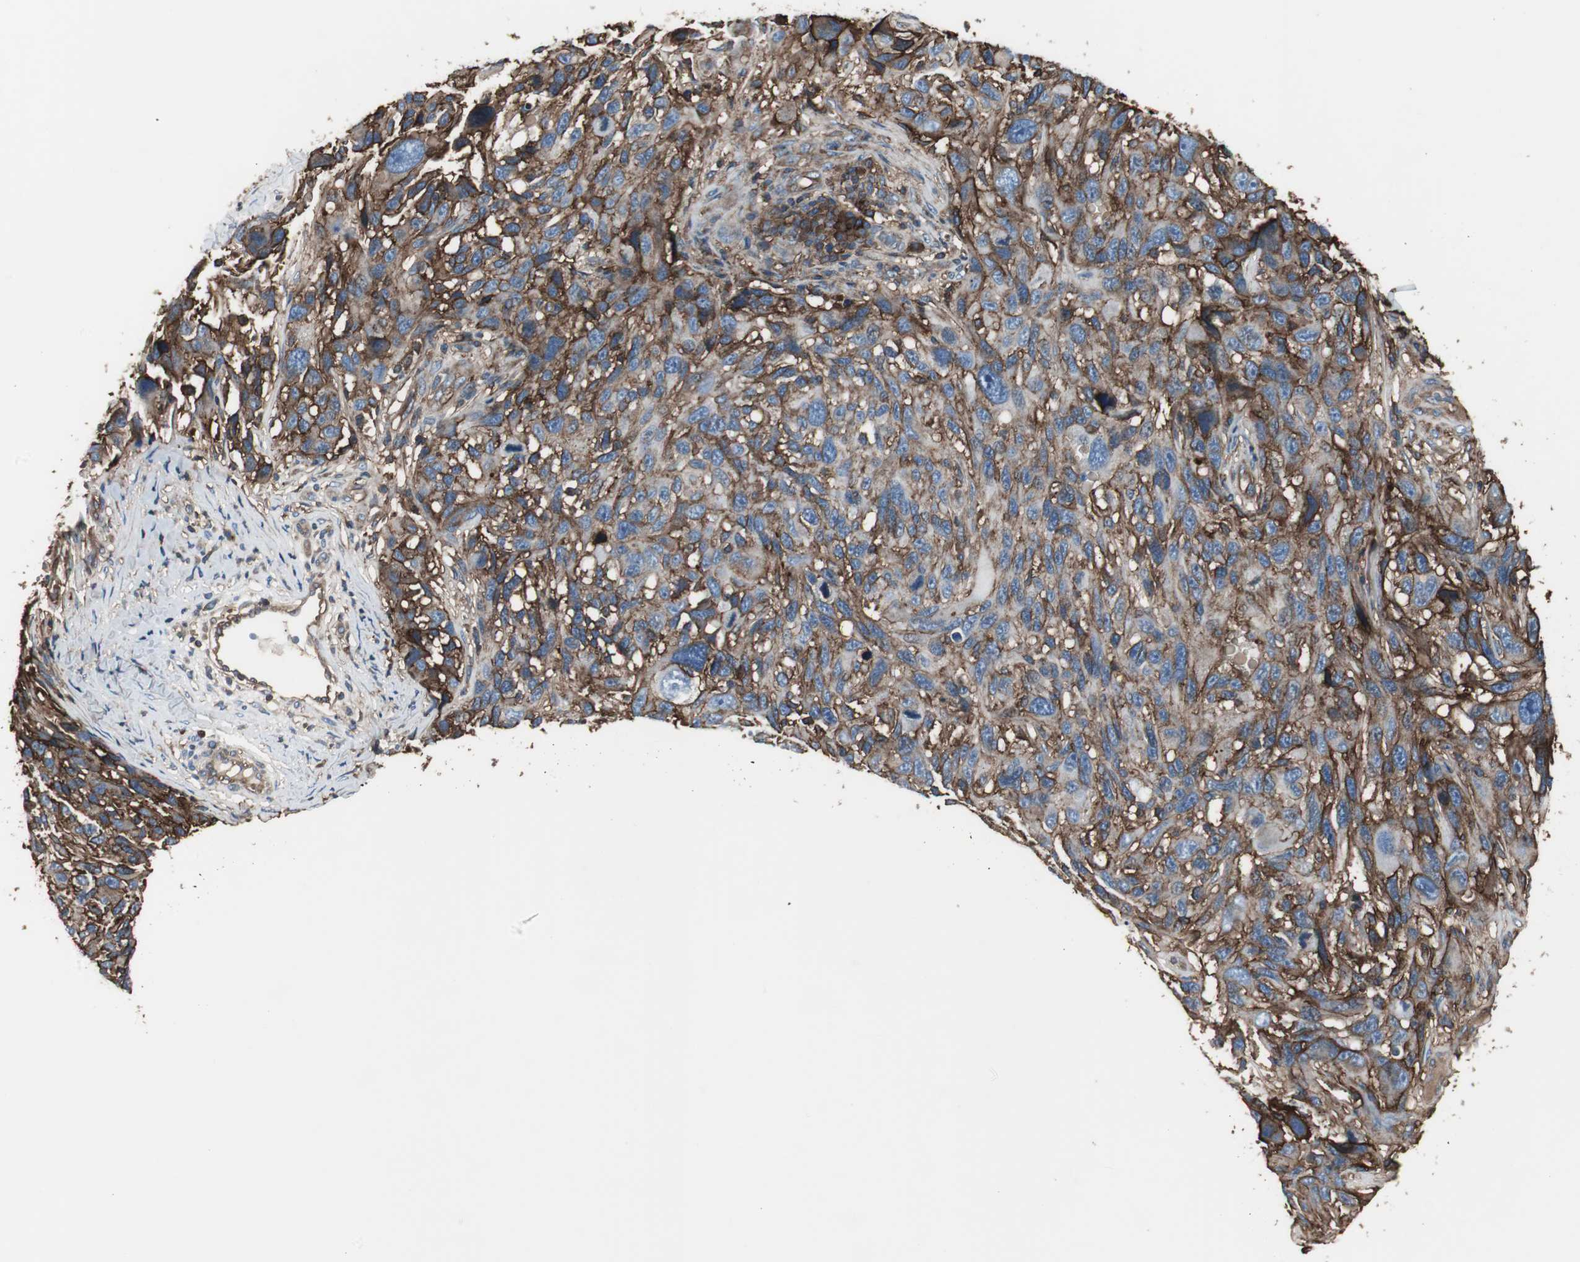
{"staining": {"intensity": "strong", "quantity": ">75%", "location": "cytoplasmic/membranous"}, "tissue": "melanoma", "cell_type": "Tumor cells", "image_type": "cancer", "snomed": [{"axis": "morphology", "description": "Malignant melanoma, NOS"}, {"axis": "topography", "description": "Skin"}], "caption": "Protein staining of malignant melanoma tissue shows strong cytoplasmic/membranous positivity in about >75% of tumor cells. Using DAB (brown) and hematoxylin (blue) stains, captured at high magnification using brightfield microscopy.", "gene": "B2M", "patient": {"sex": "male", "age": 53}}